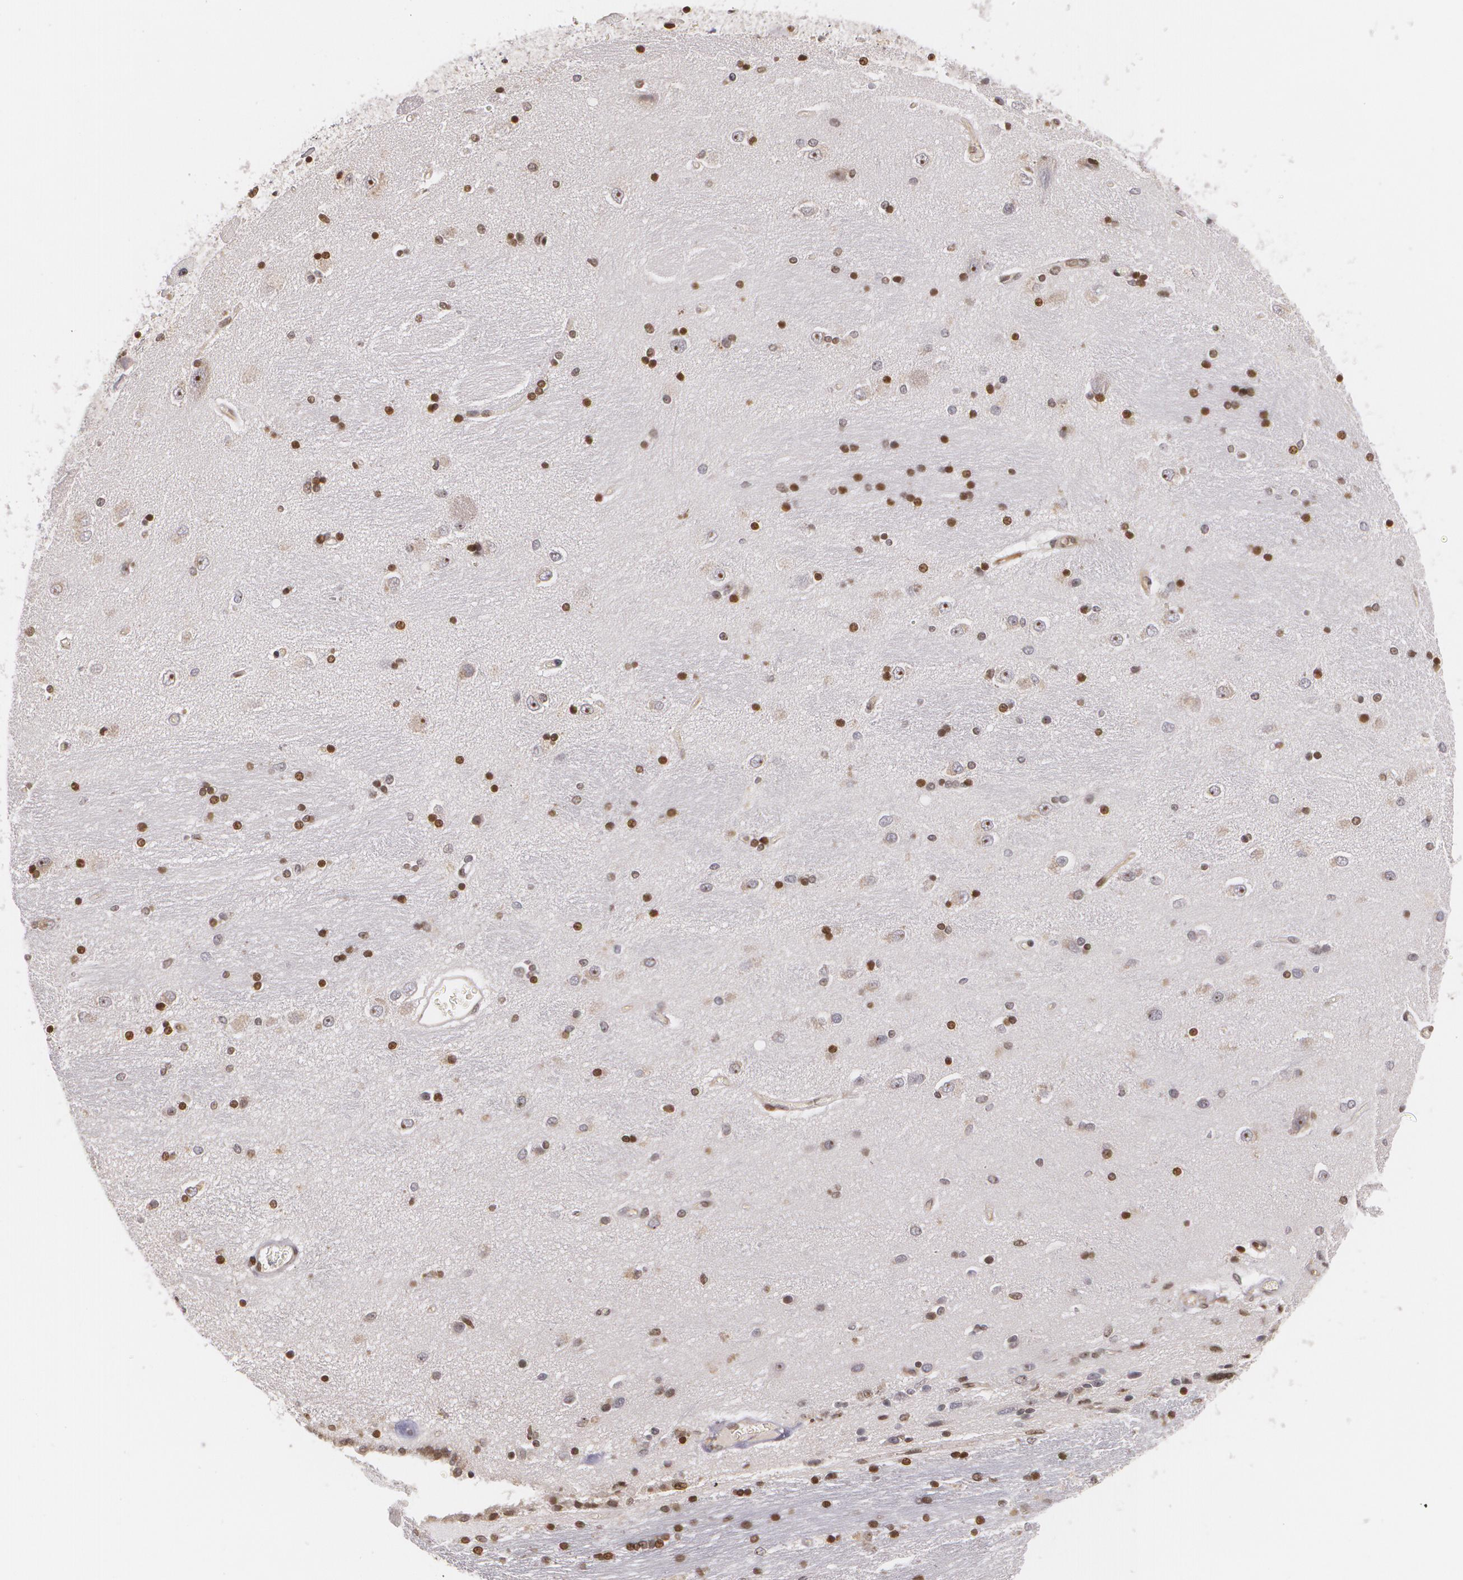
{"staining": {"intensity": "moderate", "quantity": "25%-75%", "location": "nuclear"}, "tissue": "hippocampus", "cell_type": "Glial cells", "image_type": "normal", "snomed": [{"axis": "morphology", "description": "Normal tissue, NOS"}, {"axis": "topography", "description": "Hippocampus"}], "caption": "The photomicrograph shows a brown stain indicating the presence of a protein in the nuclear of glial cells in hippocampus. (DAB (3,3'-diaminobenzidine) IHC with brightfield microscopy, high magnification).", "gene": "VAV3", "patient": {"sex": "female", "age": 54}}